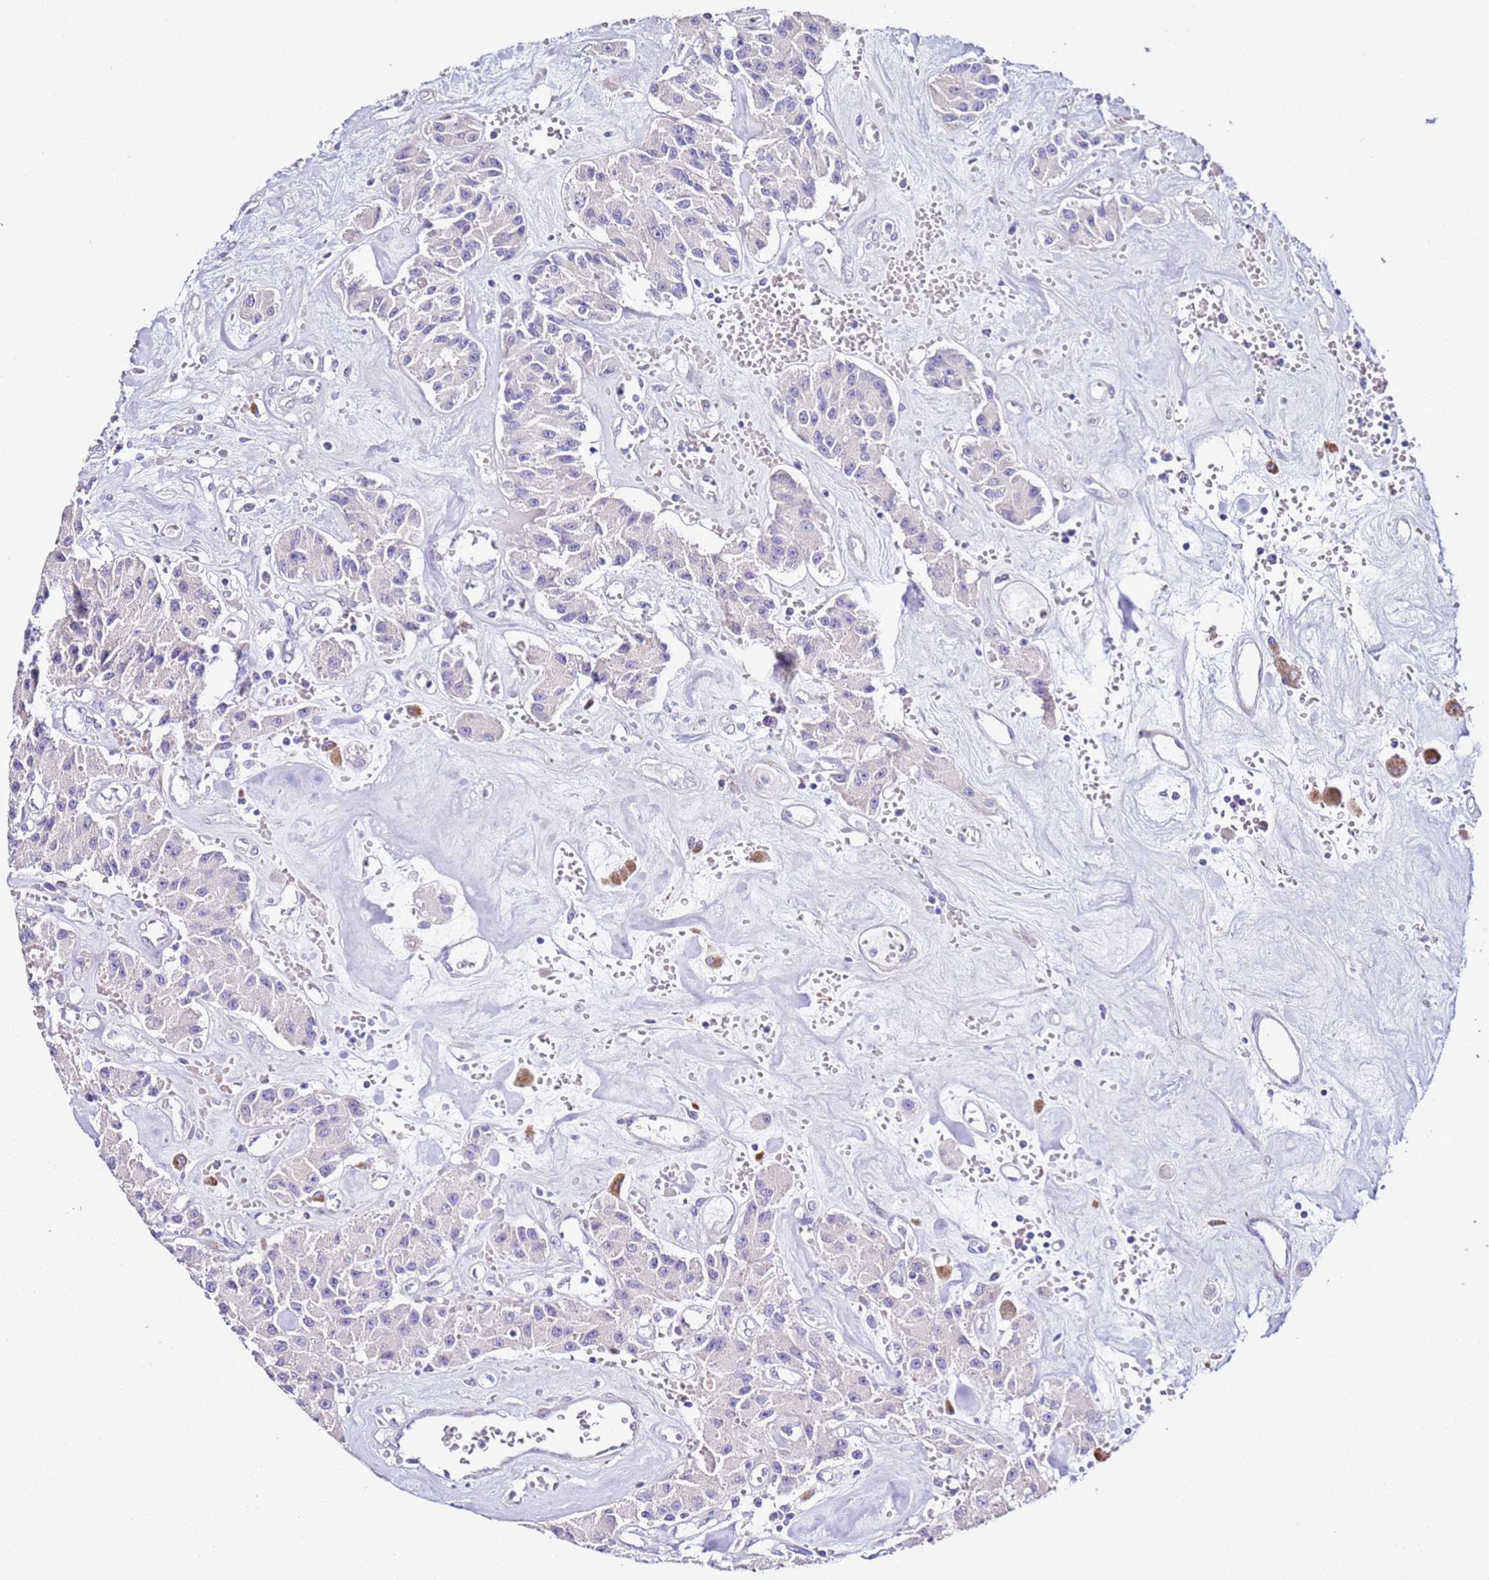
{"staining": {"intensity": "negative", "quantity": "none", "location": "none"}, "tissue": "carcinoid", "cell_type": "Tumor cells", "image_type": "cancer", "snomed": [{"axis": "morphology", "description": "Carcinoid, malignant, NOS"}, {"axis": "topography", "description": "Pancreas"}], "caption": "Photomicrograph shows no significant protein positivity in tumor cells of carcinoid.", "gene": "HGD", "patient": {"sex": "male", "age": 41}}